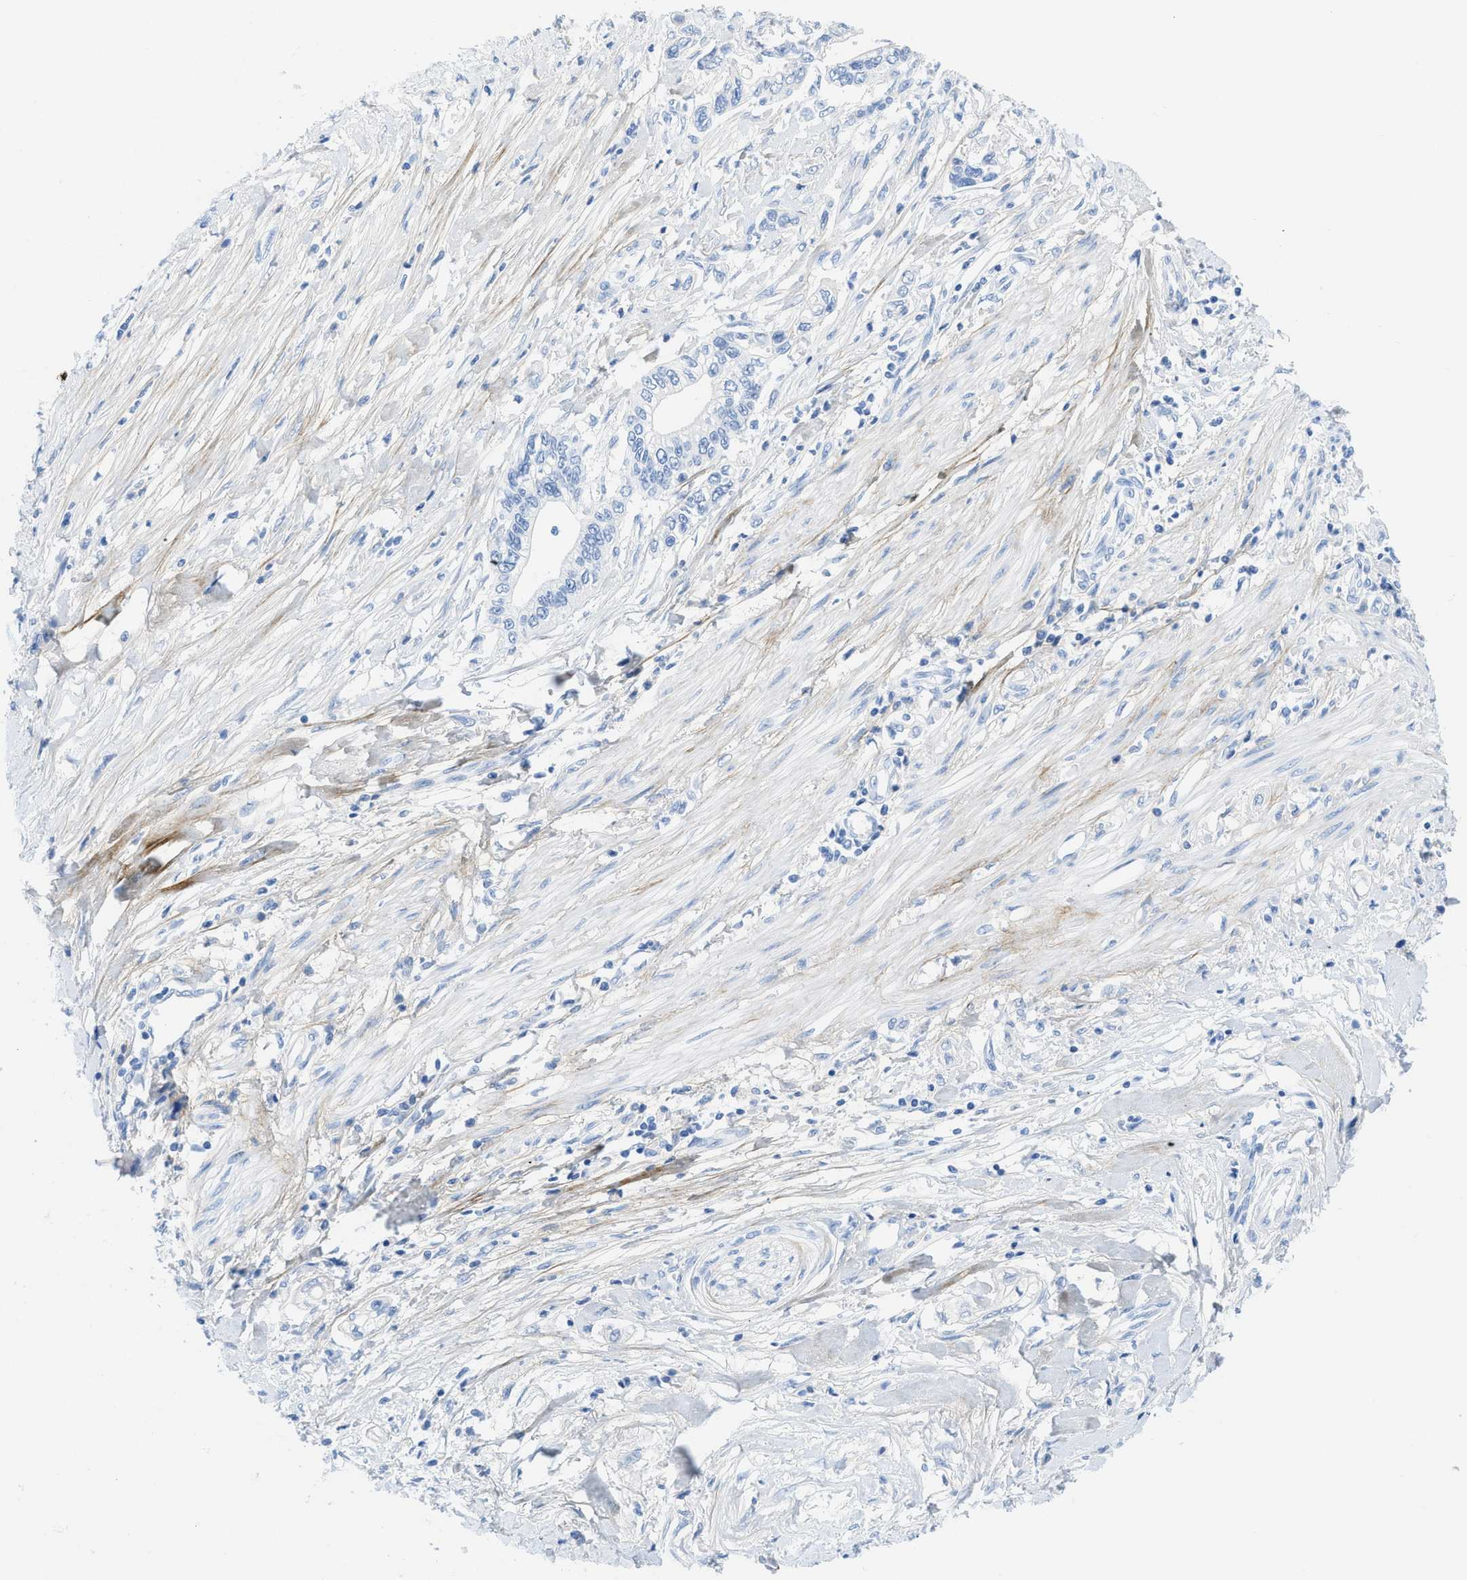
{"staining": {"intensity": "negative", "quantity": "none", "location": "none"}, "tissue": "pancreatic cancer", "cell_type": "Tumor cells", "image_type": "cancer", "snomed": [{"axis": "morphology", "description": "Adenocarcinoma, NOS"}, {"axis": "topography", "description": "Pancreas"}], "caption": "Photomicrograph shows no significant protein staining in tumor cells of pancreatic cancer.", "gene": "COL3A1", "patient": {"sex": "male", "age": 56}}